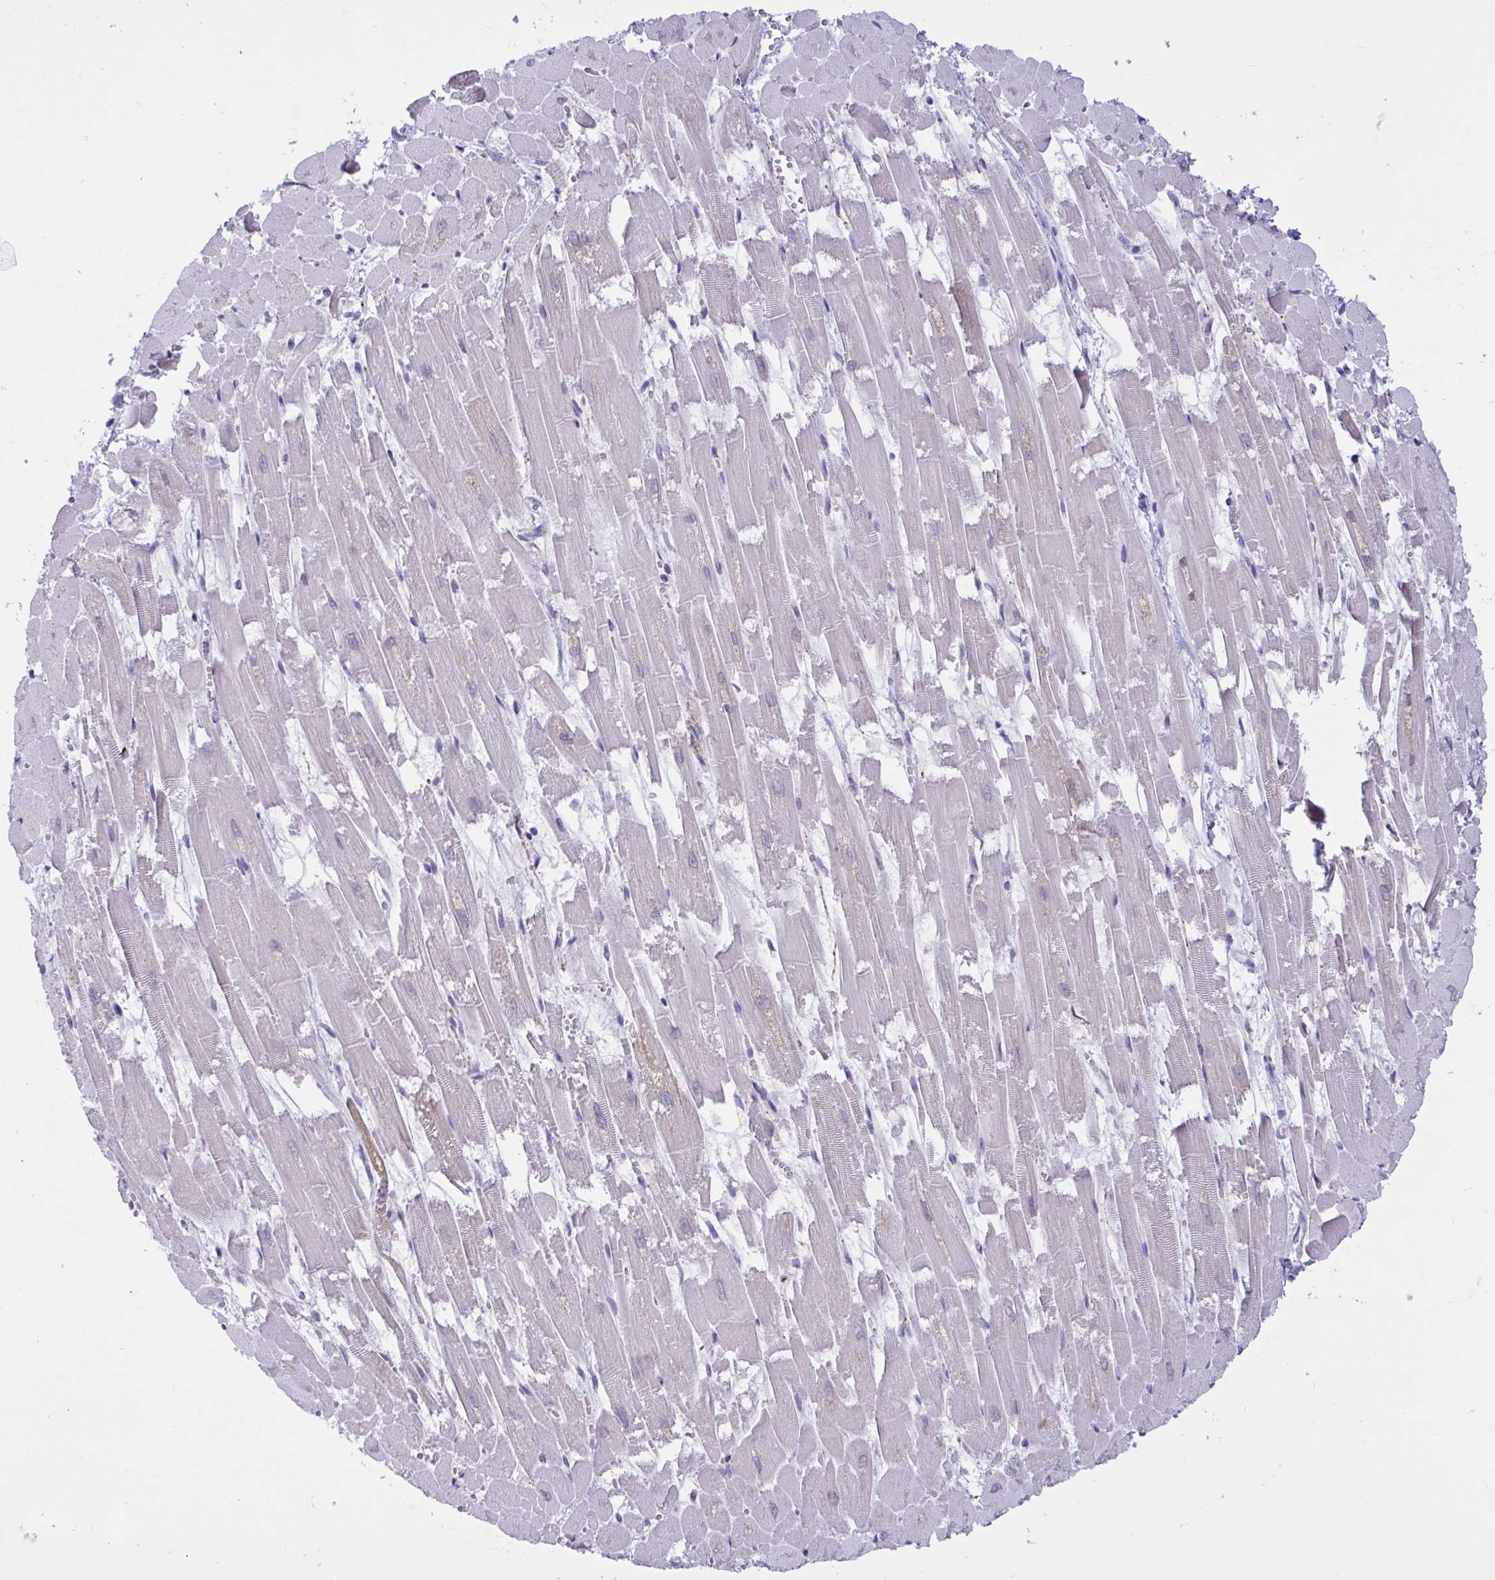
{"staining": {"intensity": "negative", "quantity": "none", "location": "none"}, "tissue": "heart muscle", "cell_type": "Cardiomyocytes", "image_type": "normal", "snomed": [{"axis": "morphology", "description": "Normal tissue, NOS"}, {"axis": "topography", "description": "Heart"}], "caption": "DAB (3,3'-diaminobenzidine) immunohistochemical staining of unremarkable human heart muscle demonstrates no significant expression in cardiomyocytes. (Stains: DAB immunohistochemistry (IHC) with hematoxylin counter stain, Microscopy: brightfield microscopy at high magnification).", "gene": "TANK", "patient": {"sex": "female", "age": 52}}